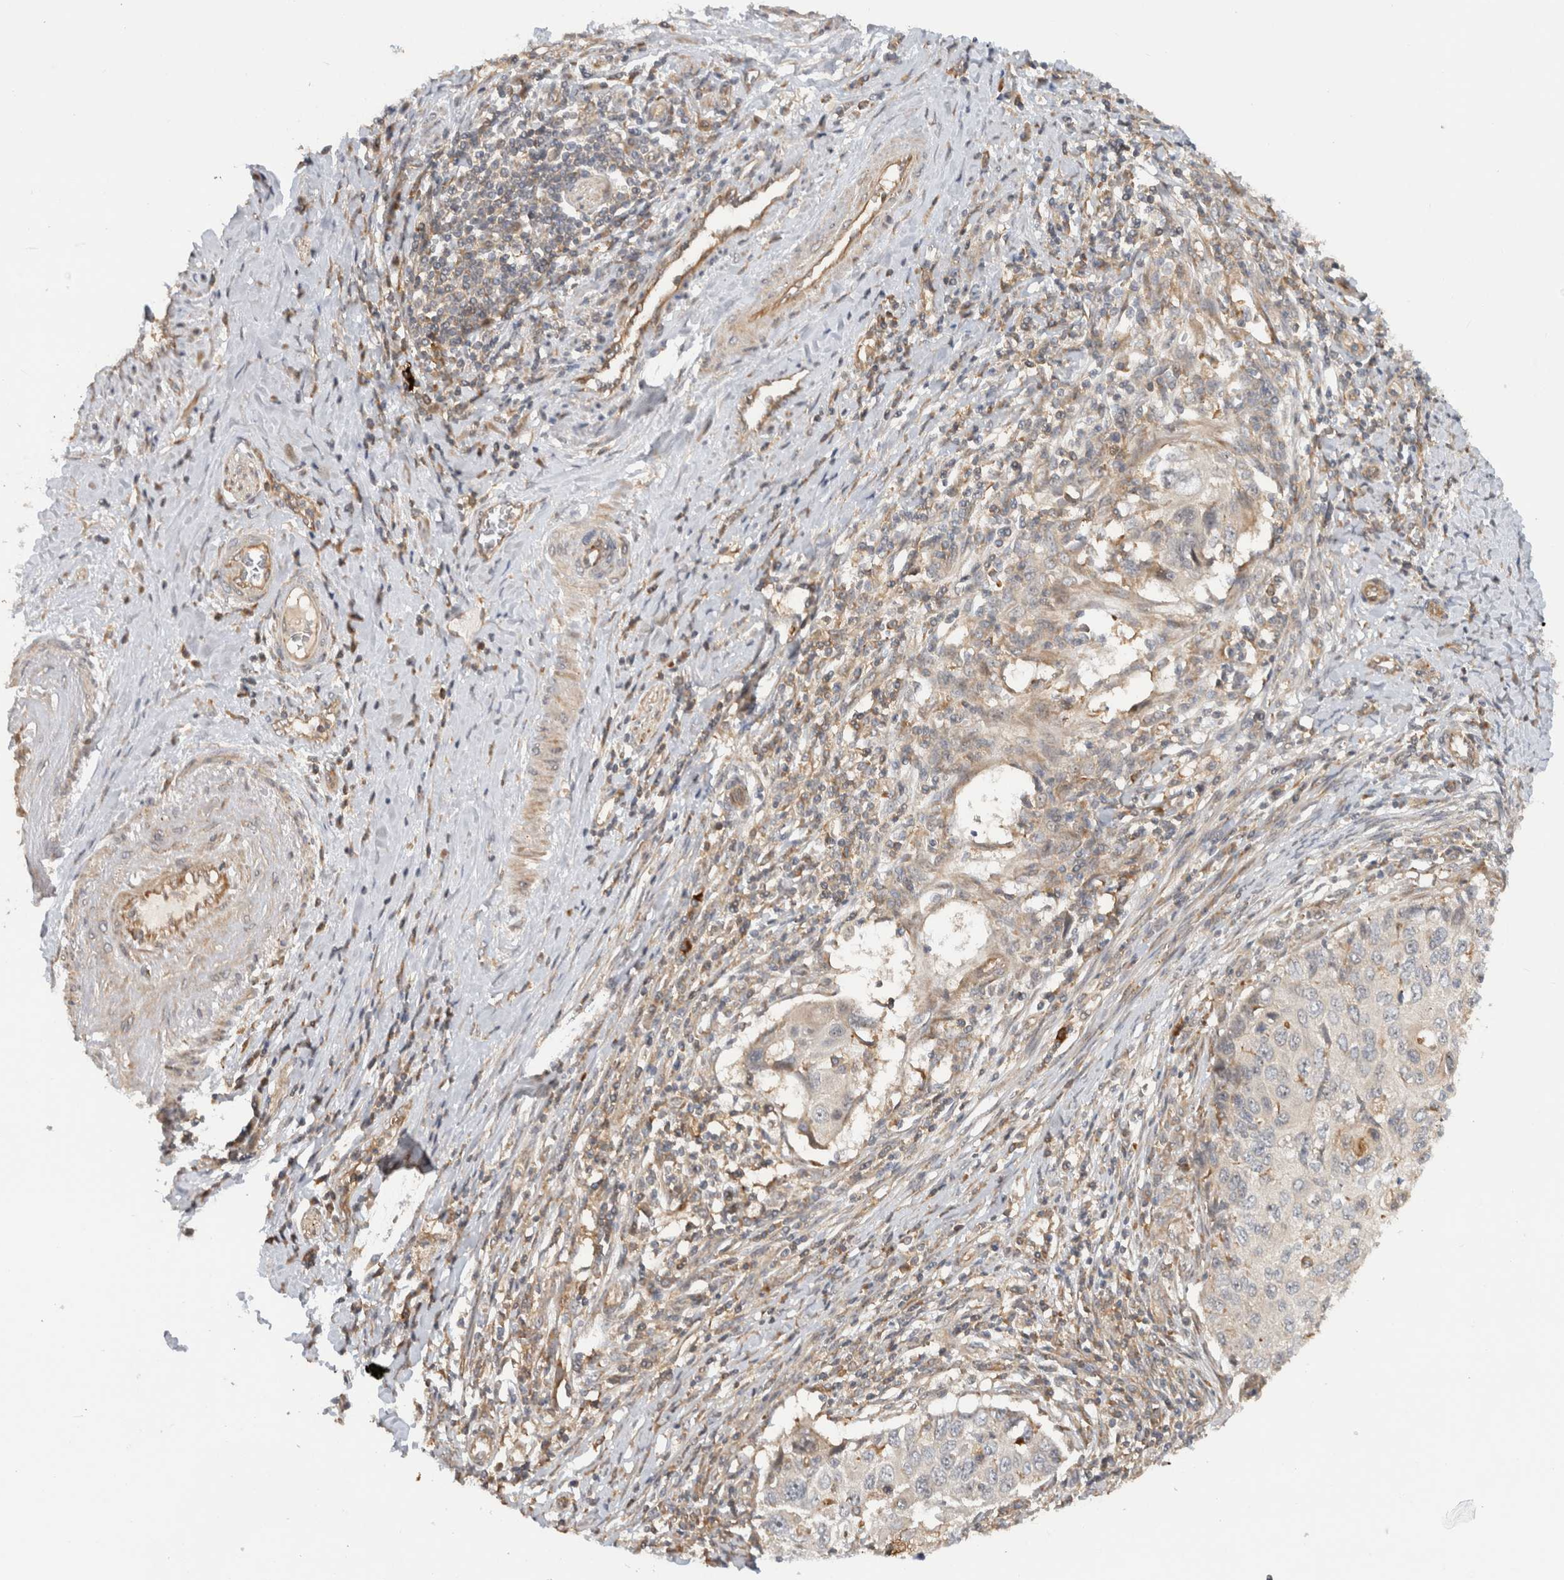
{"staining": {"intensity": "negative", "quantity": "none", "location": "none"}, "tissue": "cervical cancer", "cell_type": "Tumor cells", "image_type": "cancer", "snomed": [{"axis": "morphology", "description": "Squamous cell carcinoma, NOS"}, {"axis": "topography", "description": "Cervix"}], "caption": "Immunohistochemistry (IHC) micrograph of neoplastic tissue: human cervical squamous cell carcinoma stained with DAB shows no significant protein positivity in tumor cells.", "gene": "WASF2", "patient": {"sex": "female", "age": 70}}